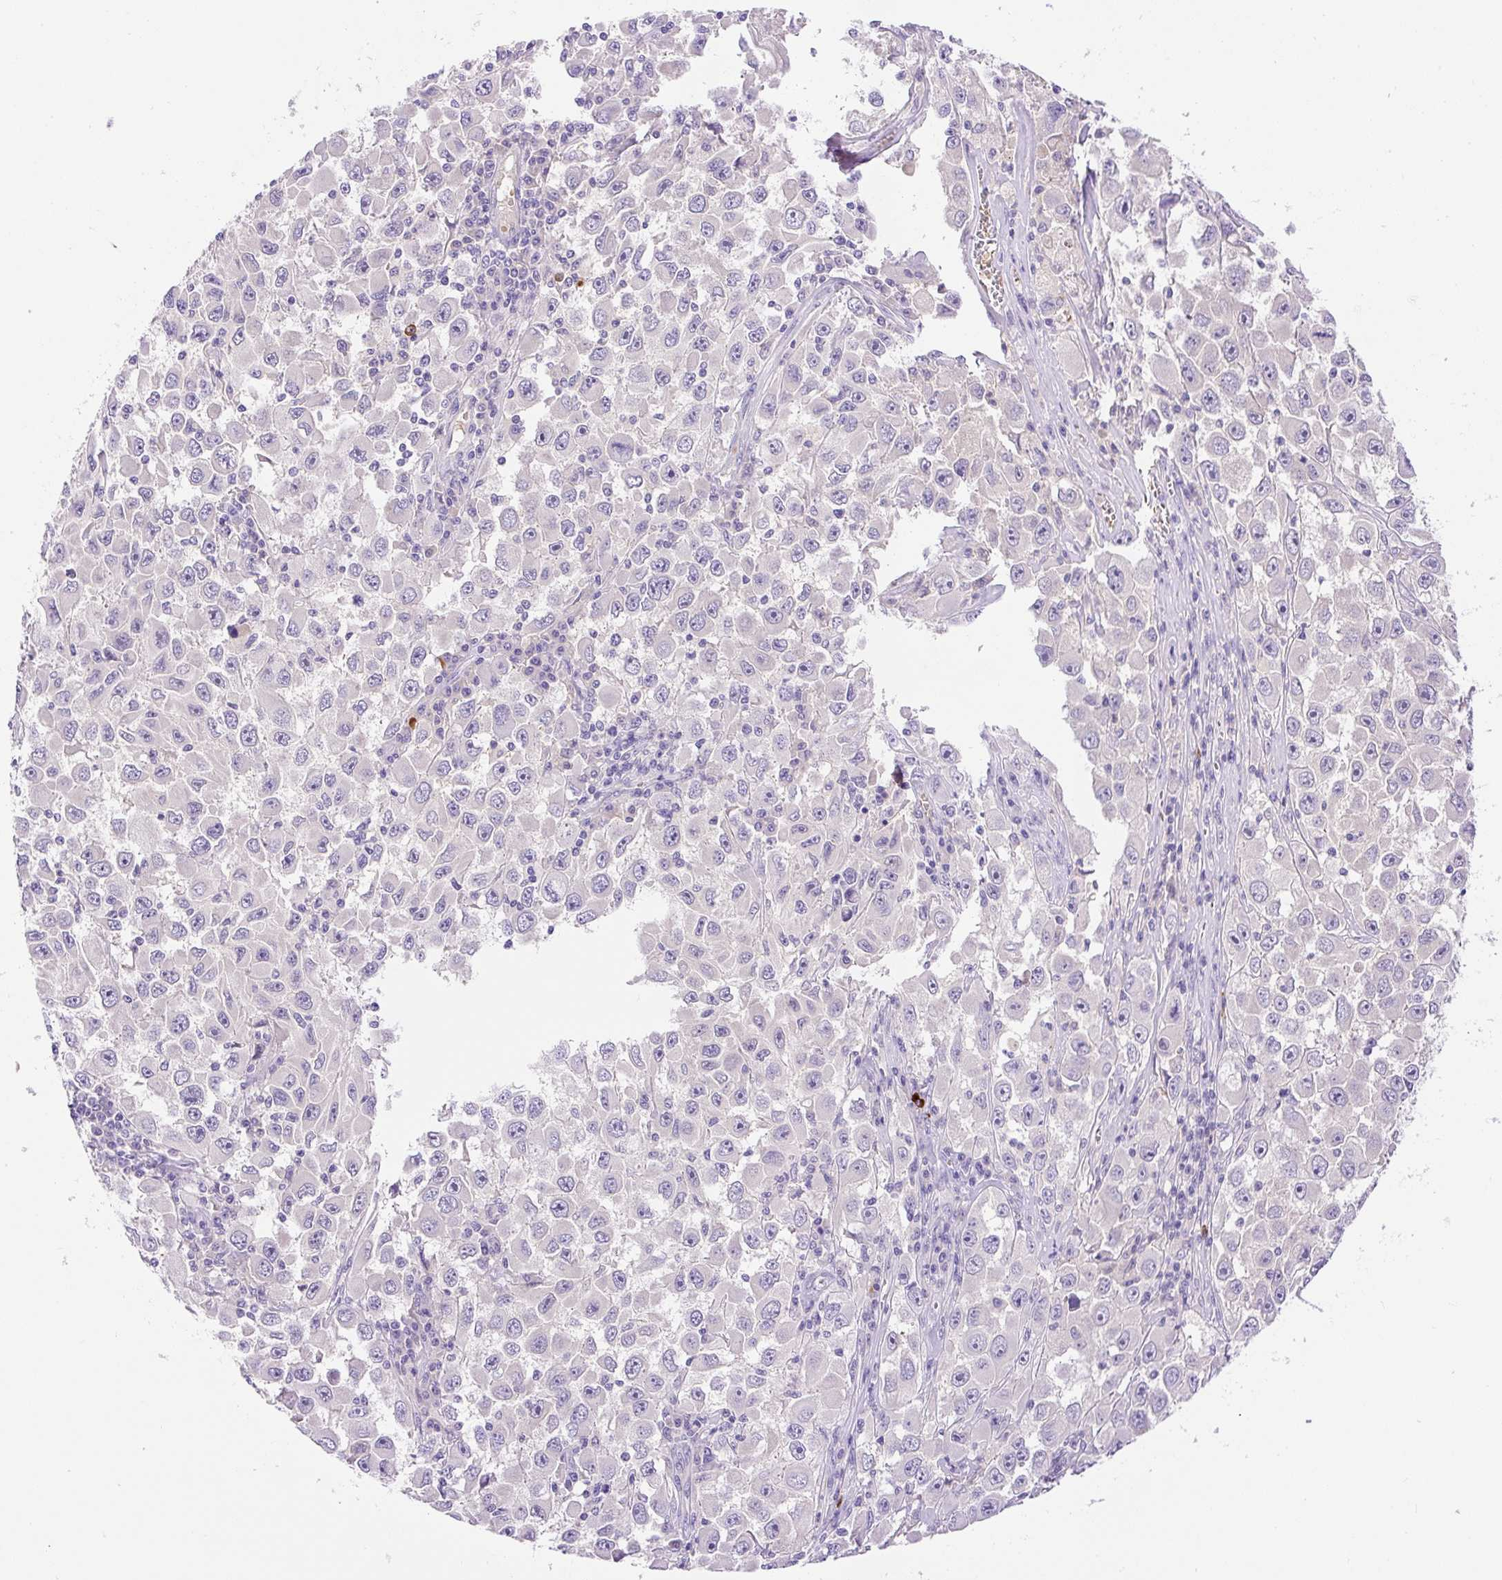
{"staining": {"intensity": "negative", "quantity": "none", "location": "none"}, "tissue": "melanoma", "cell_type": "Tumor cells", "image_type": "cancer", "snomed": [{"axis": "morphology", "description": "Malignant melanoma, Metastatic site"}, {"axis": "topography", "description": "Lymph node"}], "caption": "IHC image of neoplastic tissue: human melanoma stained with DAB (3,3'-diaminobenzidine) reveals no significant protein staining in tumor cells.", "gene": "LHFPL5", "patient": {"sex": "female", "age": 67}}